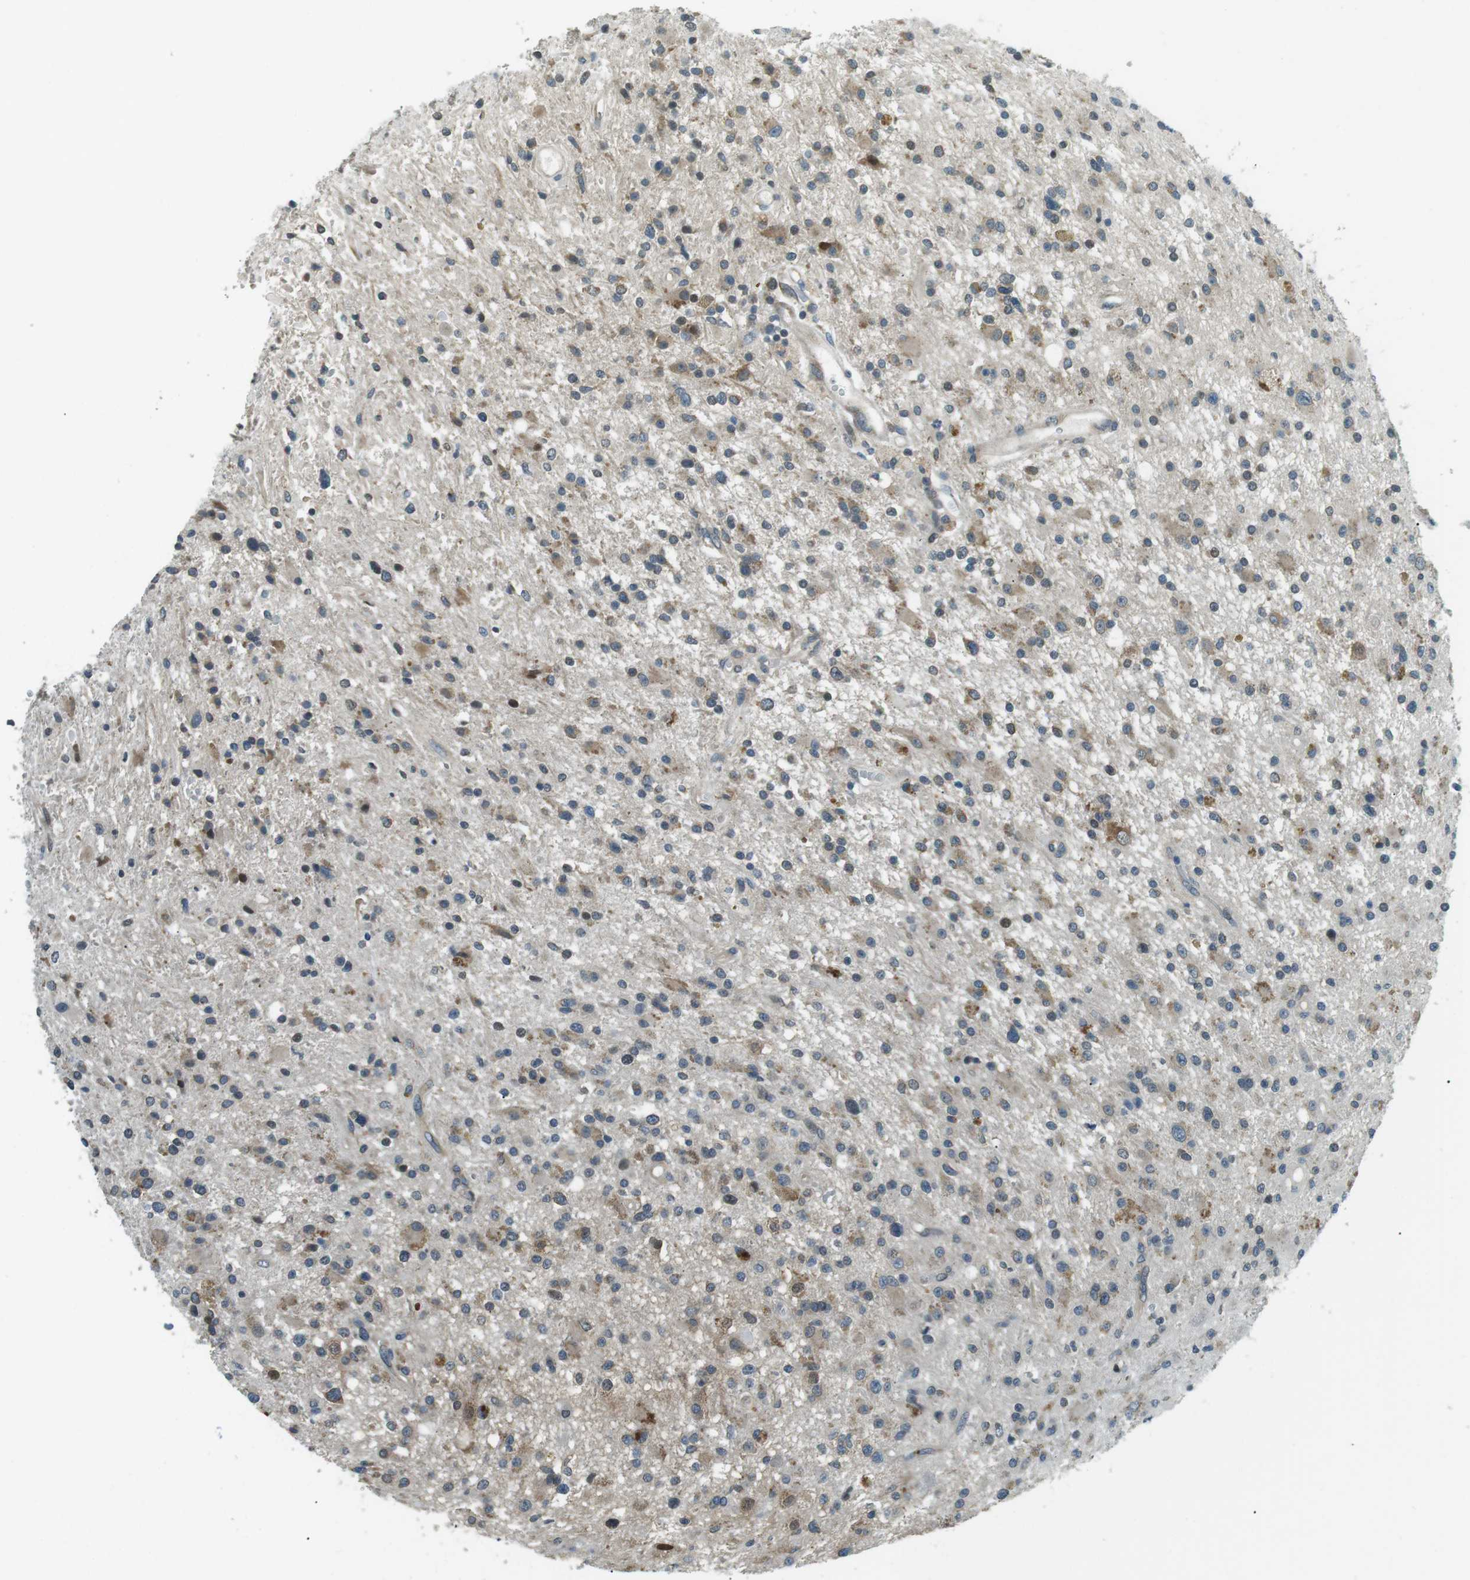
{"staining": {"intensity": "moderate", "quantity": "25%-75%", "location": "cytoplasmic/membranous"}, "tissue": "glioma", "cell_type": "Tumor cells", "image_type": "cancer", "snomed": [{"axis": "morphology", "description": "Glioma, malignant, High grade"}, {"axis": "topography", "description": "Brain"}], "caption": "A brown stain highlights moderate cytoplasmic/membranous expression of a protein in human malignant glioma (high-grade) tumor cells.", "gene": "TMEM74", "patient": {"sex": "male", "age": 33}}